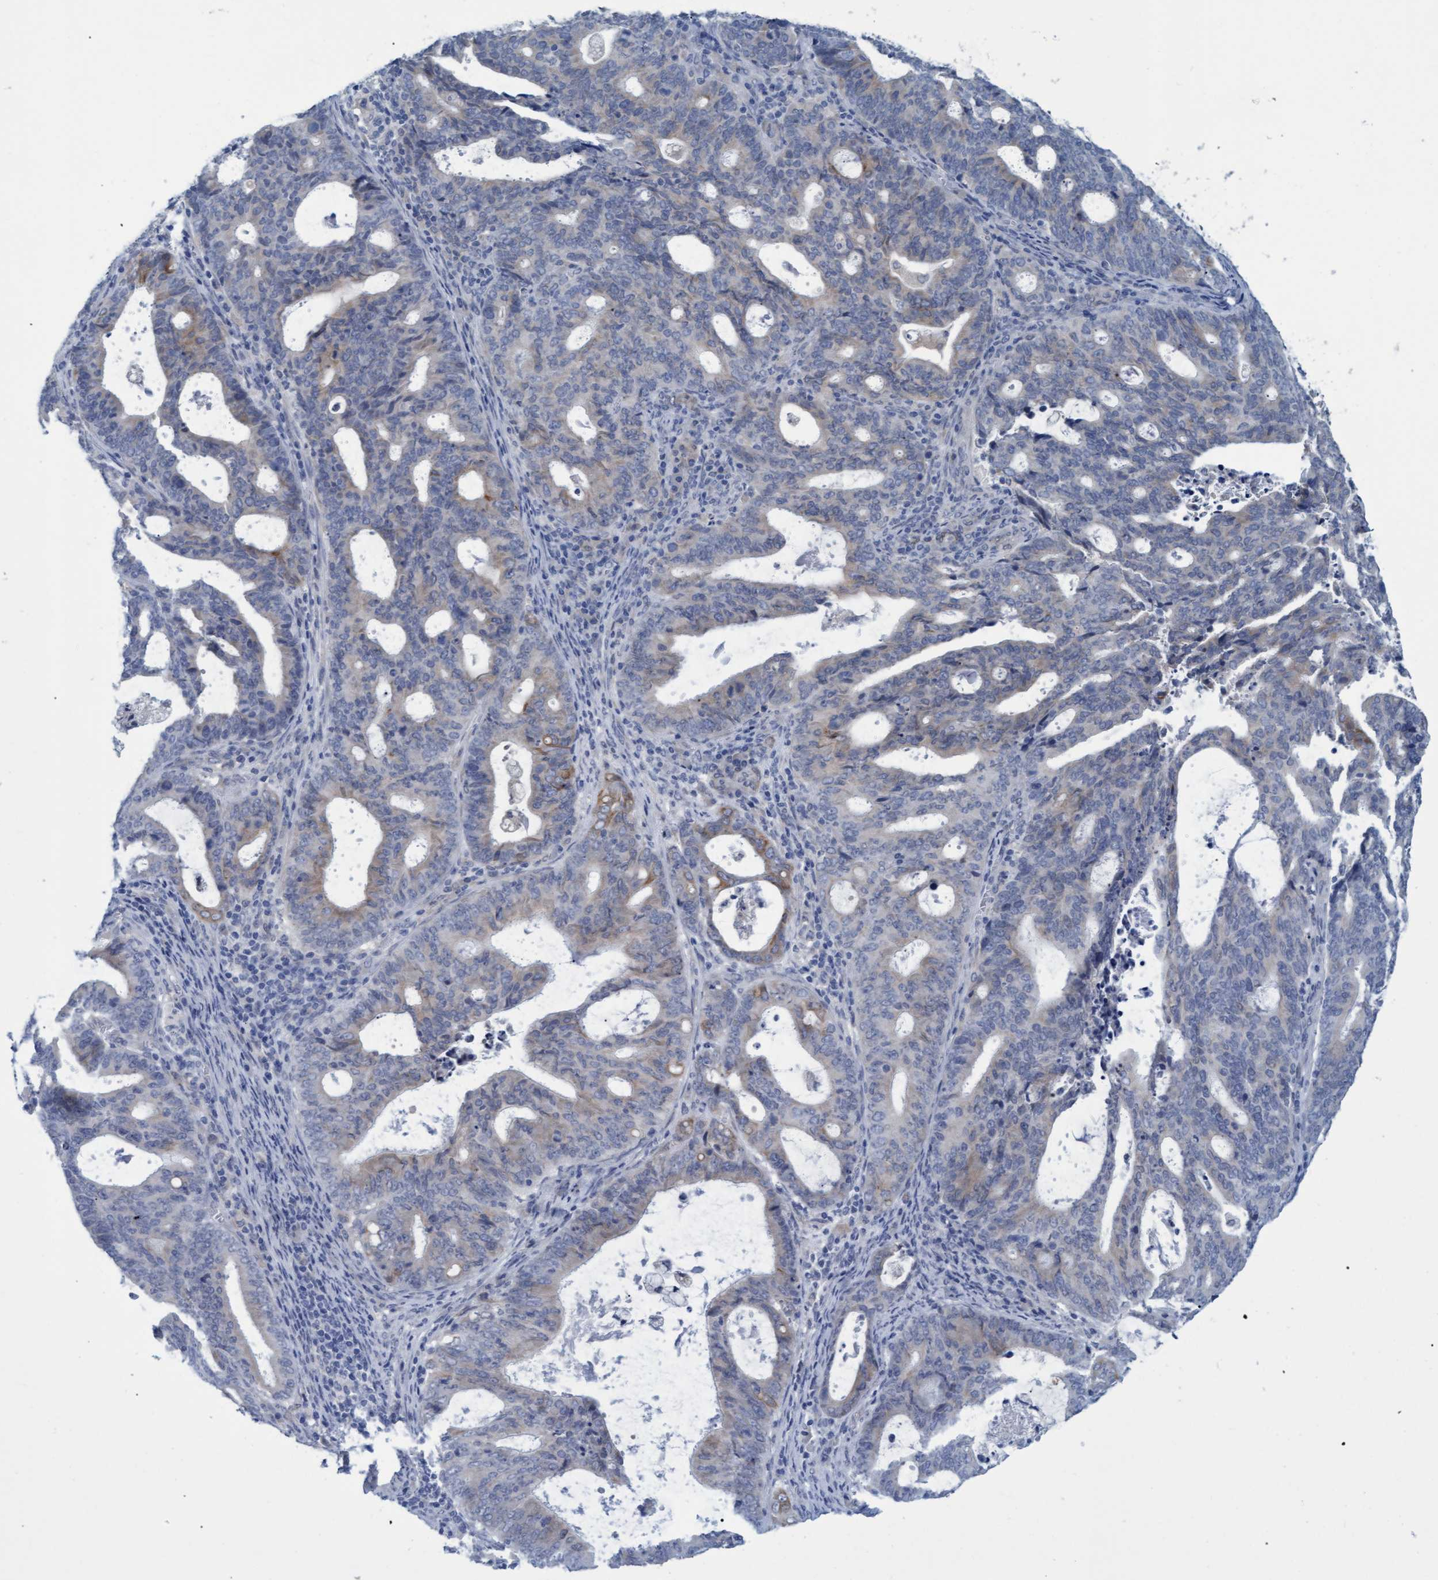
{"staining": {"intensity": "weak", "quantity": "<25%", "location": "cytoplasmic/membranous"}, "tissue": "endometrial cancer", "cell_type": "Tumor cells", "image_type": "cancer", "snomed": [{"axis": "morphology", "description": "Adenocarcinoma, NOS"}, {"axis": "topography", "description": "Uterus"}], "caption": "Immunohistochemistry (IHC) of human endometrial cancer reveals no expression in tumor cells.", "gene": "SSTR3", "patient": {"sex": "female", "age": 83}}